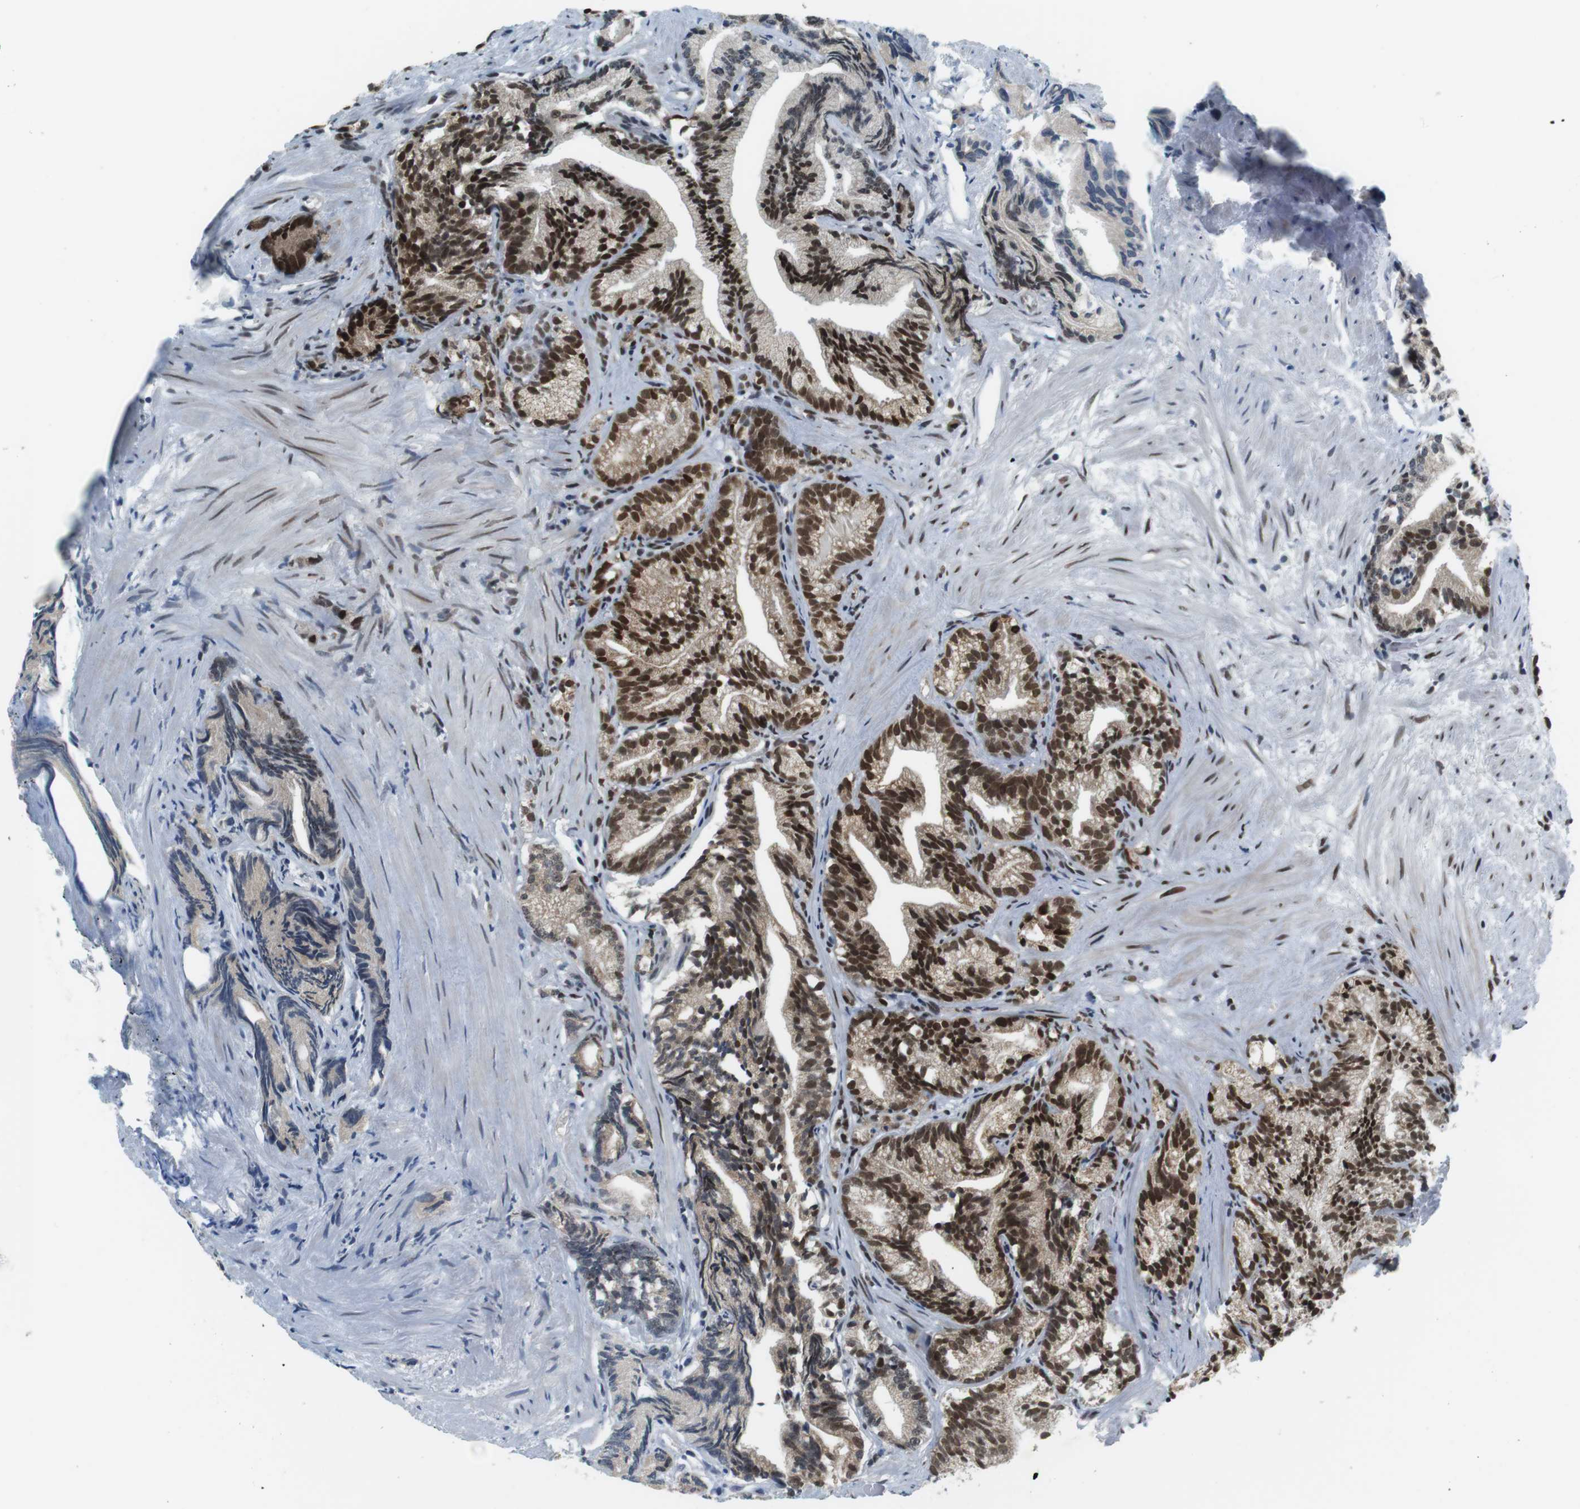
{"staining": {"intensity": "strong", "quantity": ">75%", "location": "nuclear"}, "tissue": "prostate cancer", "cell_type": "Tumor cells", "image_type": "cancer", "snomed": [{"axis": "morphology", "description": "Adenocarcinoma, Low grade"}, {"axis": "topography", "description": "Prostate"}], "caption": "Prostate cancer tissue exhibits strong nuclear expression in about >75% of tumor cells", "gene": "RNF38", "patient": {"sex": "male", "age": 89}}